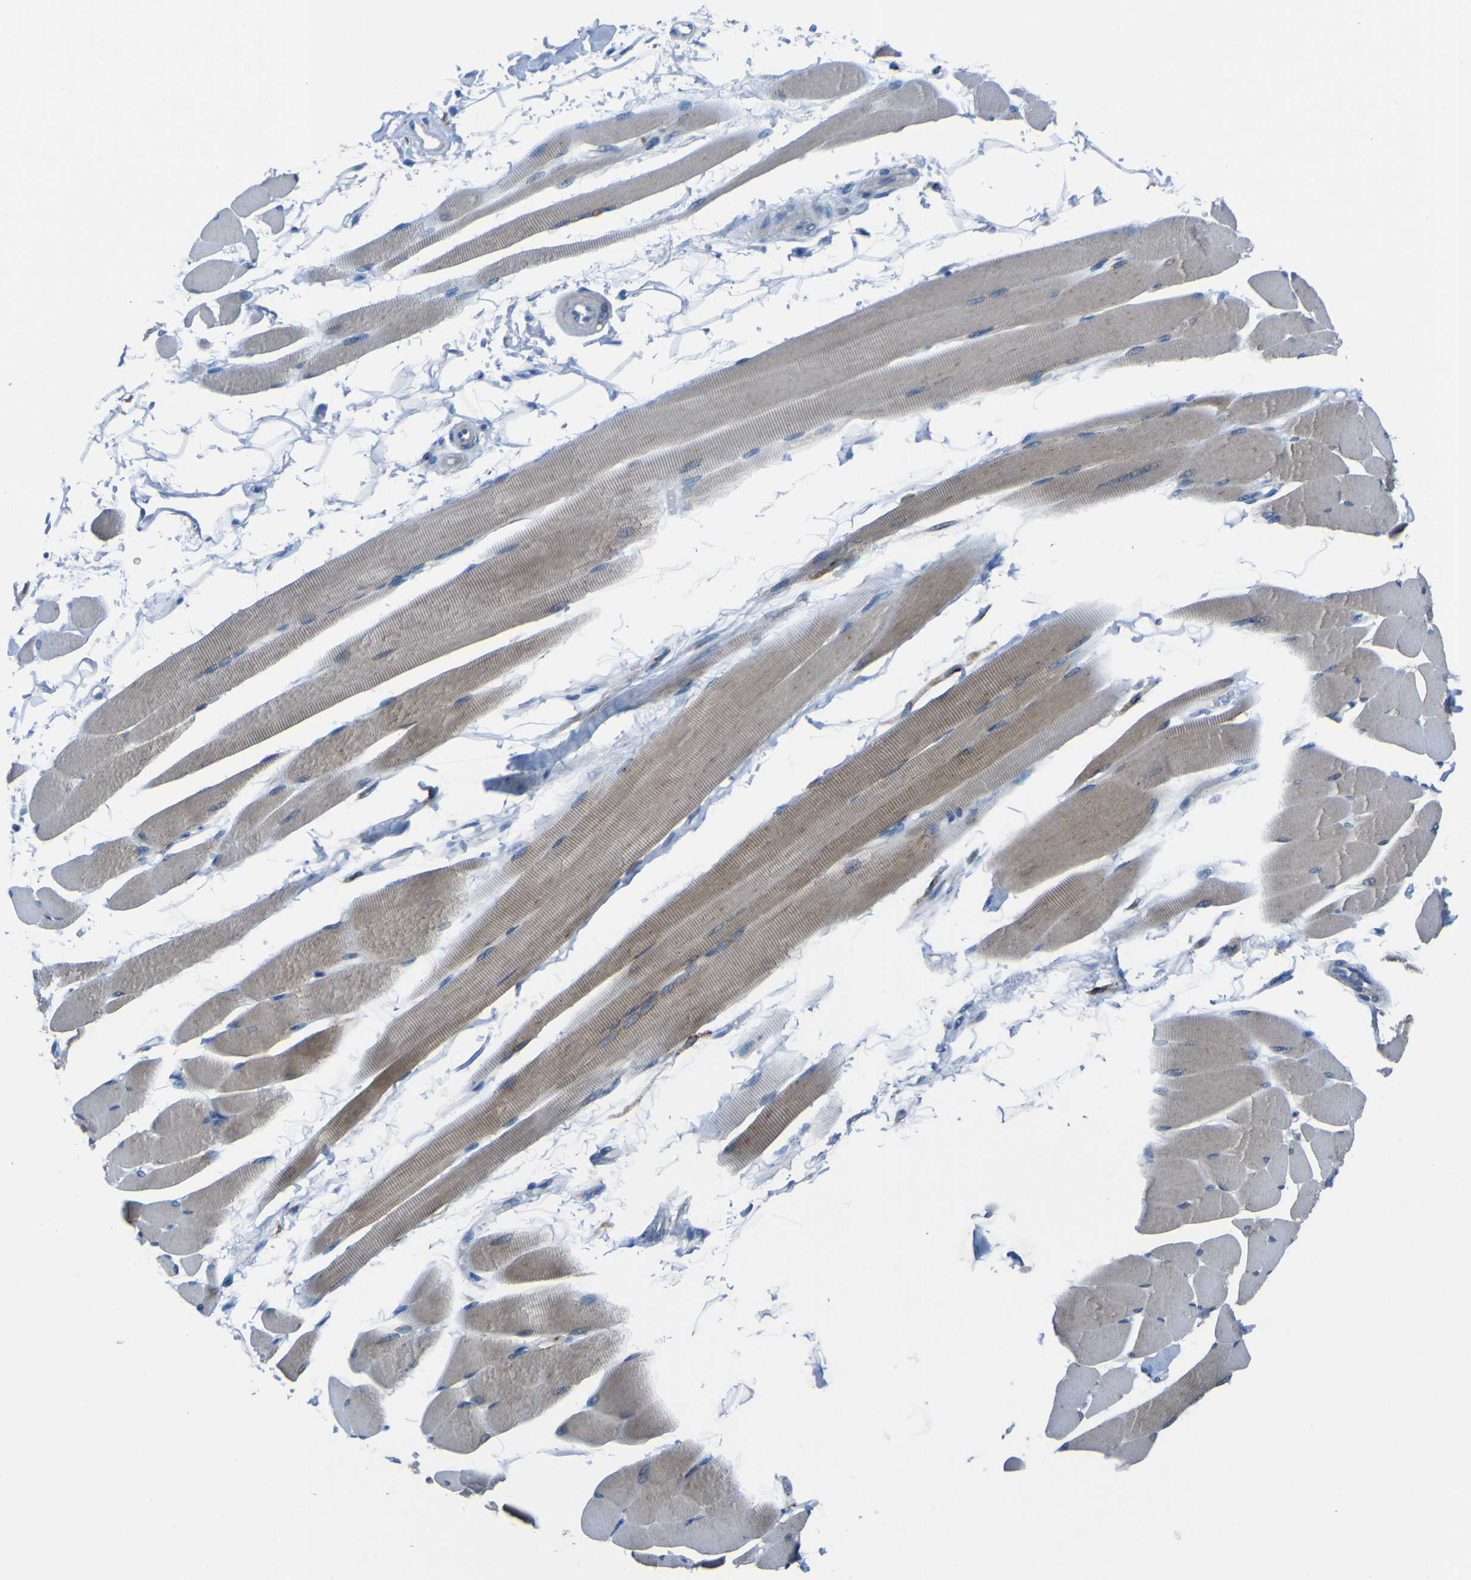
{"staining": {"intensity": "weak", "quantity": "<25%", "location": "cytoplasmic/membranous"}, "tissue": "skeletal muscle", "cell_type": "Myocytes", "image_type": "normal", "snomed": [{"axis": "morphology", "description": "Normal tissue, NOS"}, {"axis": "topography", "description": "Skeletal muscle"}, {"axis": "topography", "description": "Peripheral nerve tissue"}], "caption": "Myocytes show no significant positivity in unremarkable skeletal muscle. Brightfield microscopy of immunohistochemistry stained with DAB (3,3'-diaminobenzidine) (brown) and hematoxylin (blue), captured at high magnification.", "gene": "CST3", "patient": {"sex": "female", "age": 84}}